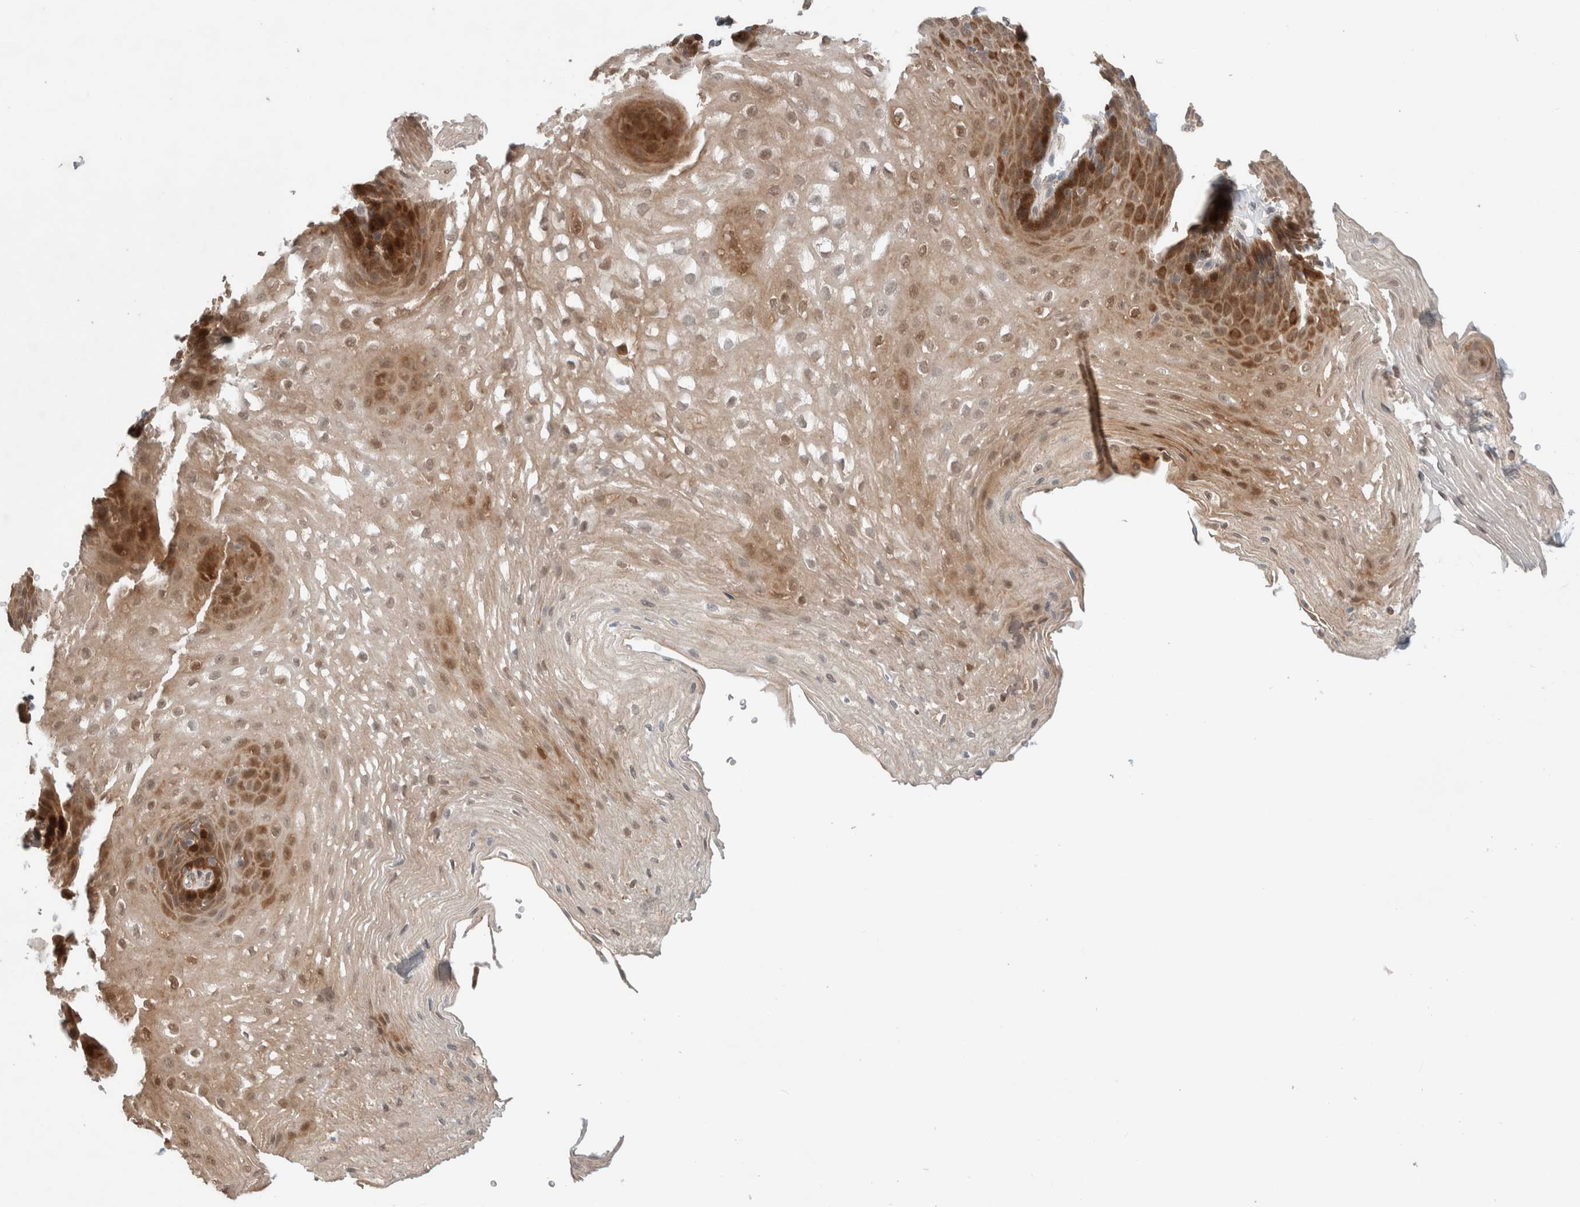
{"staining": {"intensity": "moderate", "quantity": "25%-75%", "location": "cytoplasmic/membranous,nuclear"}, "tissue": "esophagus", "cell_type": "Squamous epithelial cells", "image_type": "normal", "snomed": [{"axis": "morphology", "description": "Normal tissue, NOS"}, {"axis": "topography", "description": "Esophagus"}], "caption": "Immunohistochemistry (IHC) image of unremarkable esophagus stained for a protein (brown), which shows medium levels of moderate cytoplasmic/membranous,nuclear expression in about 25%-75% of squamous epithelial cells.", "gene": "DEPTOR", "patient": {"sex": "female", "age": 66}}